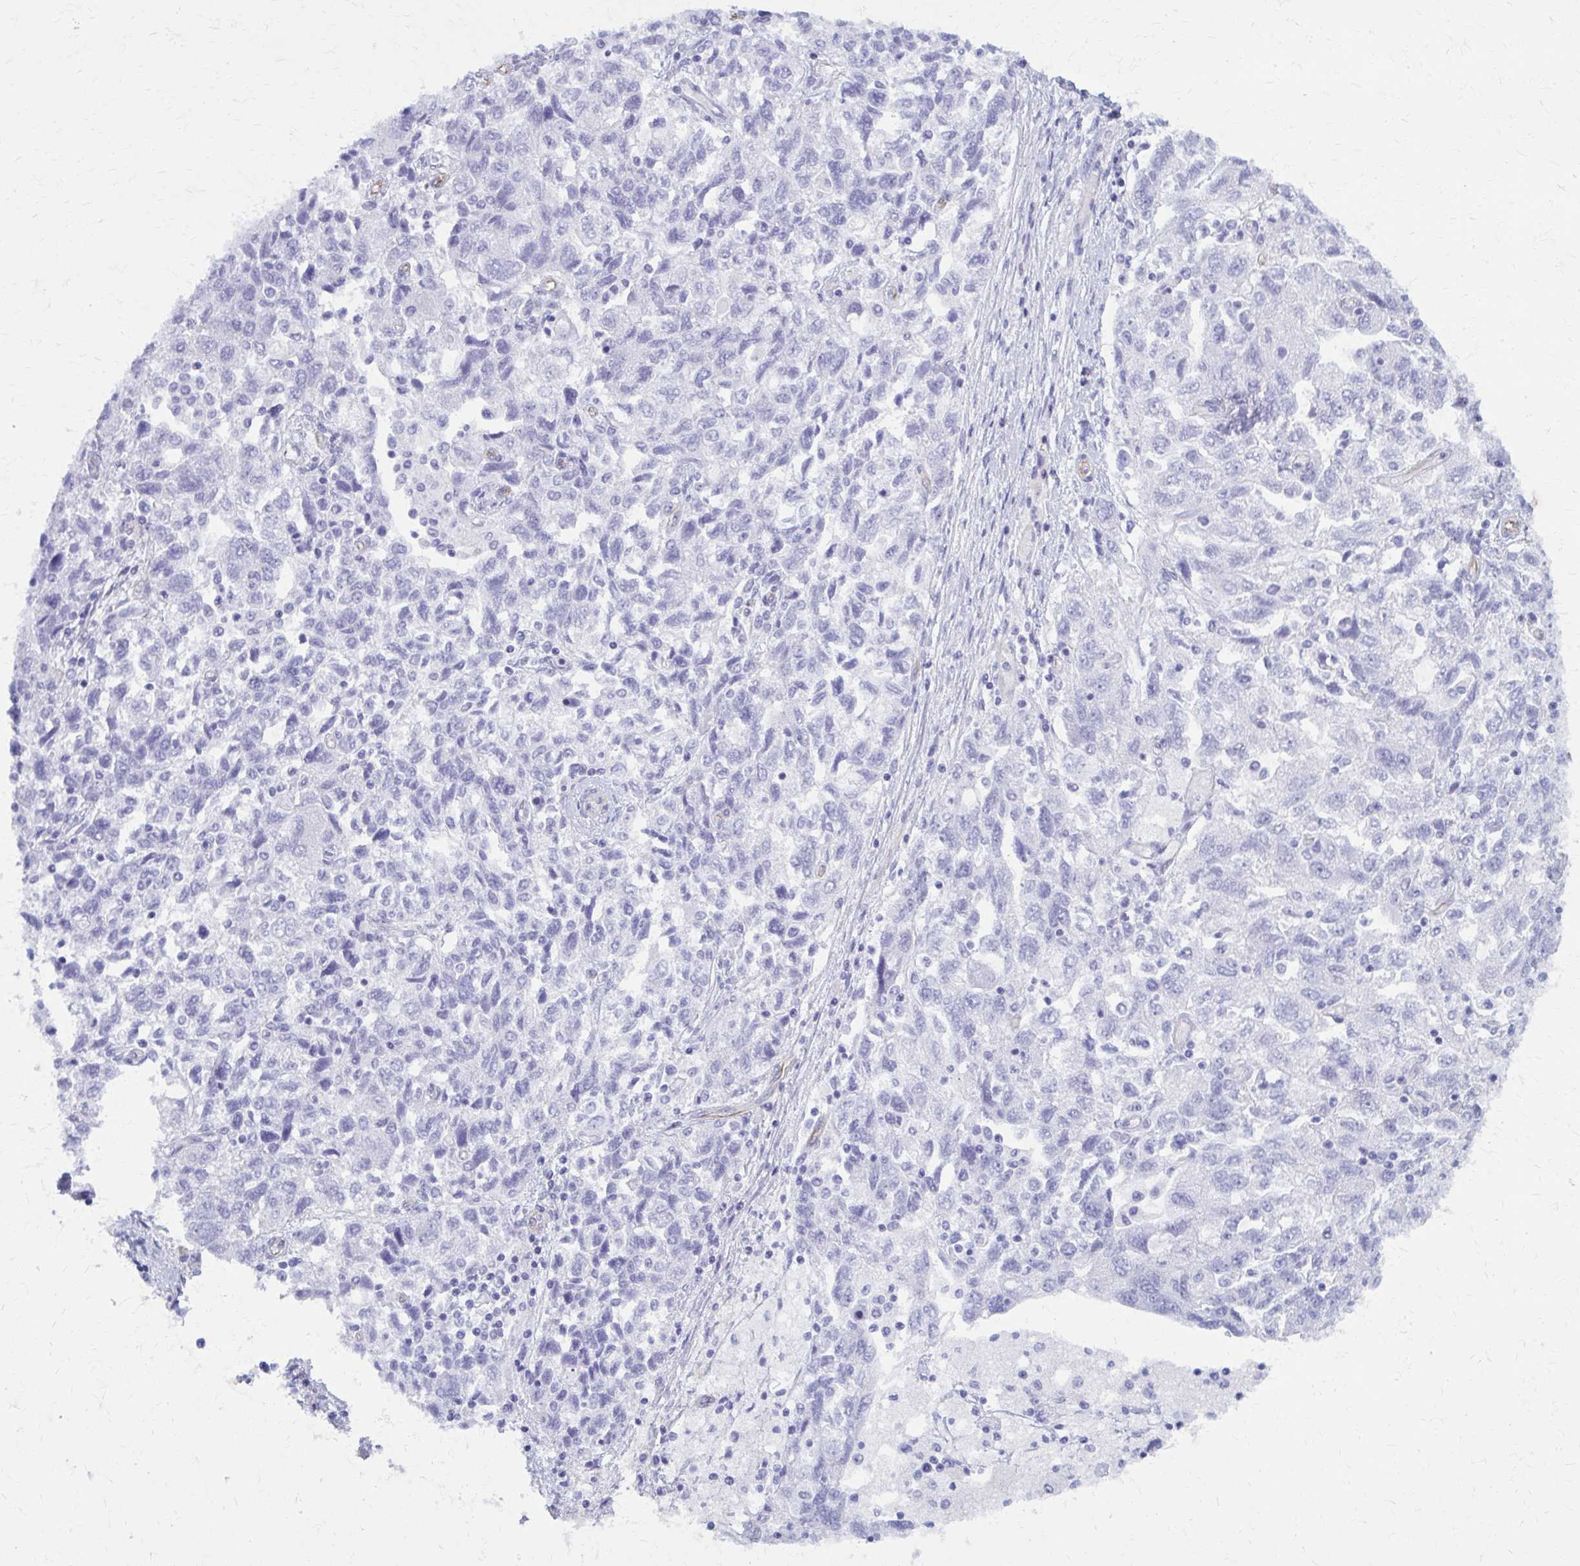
{"staining": {"intensity": "negative", "quantity": "none", "location": "none"}, "tissue": "ovarian cancer", "cell_type": "Tumor cells", "image_type": "cancer", "snomed": [{"axis": "morphology", "description": "Carcinoma, NOS"}, {"axis": "morphology", "description": "Cystadenocarcinoma, serous, NOS"}, {"axis": "topography", "description": "Ovary"}], "caption": "This is an immunohistochemistry (IHC) photomicrograph of ovarian cancer. There is no expression in tumor cells.", "gene": "GFAP", "patient": {"sex": "female", "age": 69}}